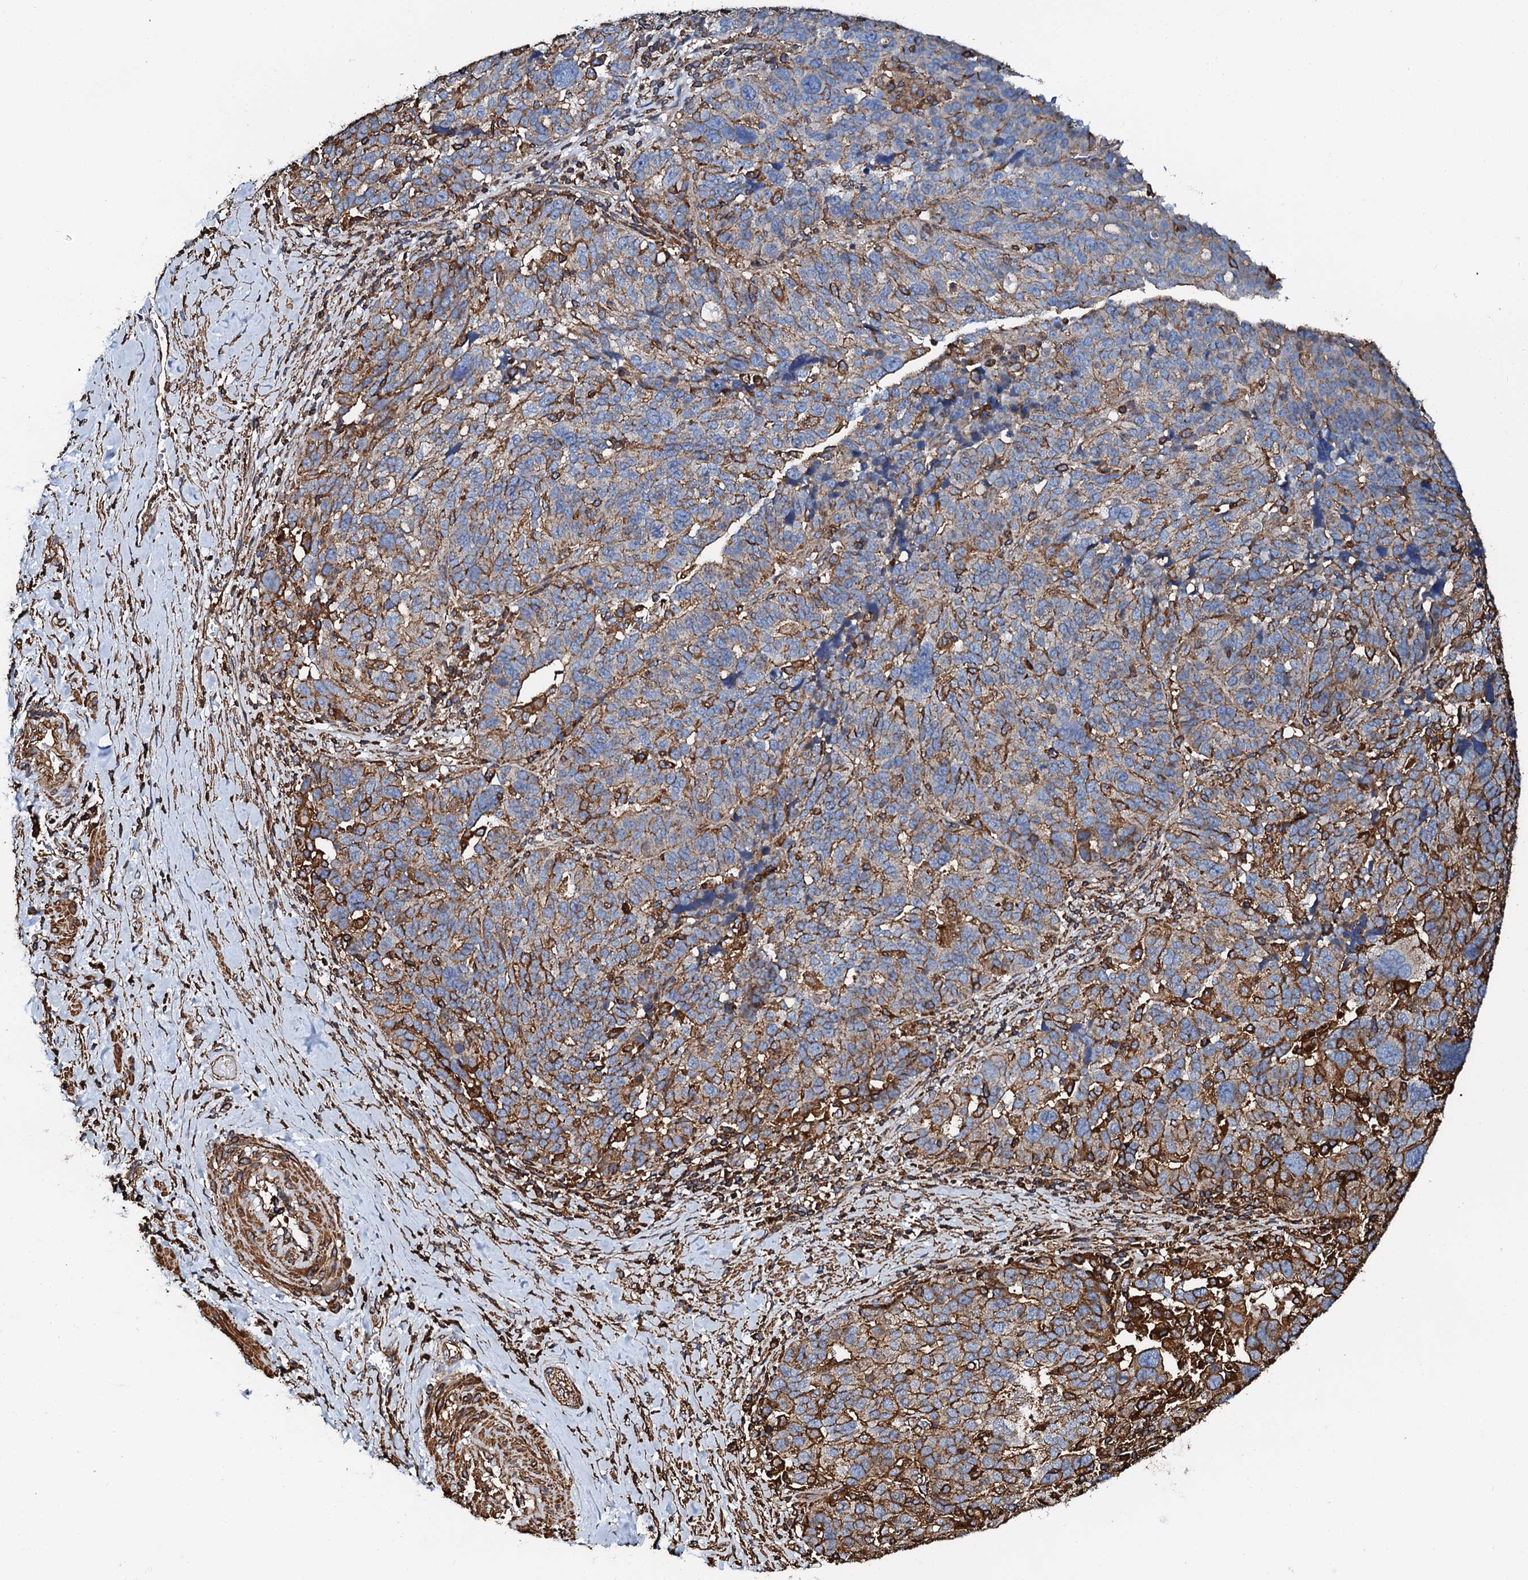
{"staining": {"intensity": "moderate", "quantity": ">75%", "location": "cytoplasmic/membranous"}, "tissue": "ovarian cancer", "cell_type": "Tumor cells", "image_type": "cancer", "snomed": [{"axis": "morphology", "description": "Cystadenocarcinoma, serous, NOS"}, {"axis": "topography", "description": "Ovary"}], "caption": "Protein expression analysis of human ovarian cancer reveals moderate cytoplasmic/membranous staining in about >75% of tumor cells.", "gene": "INTS10", "patient": {"sex": "female", "age": 59}}